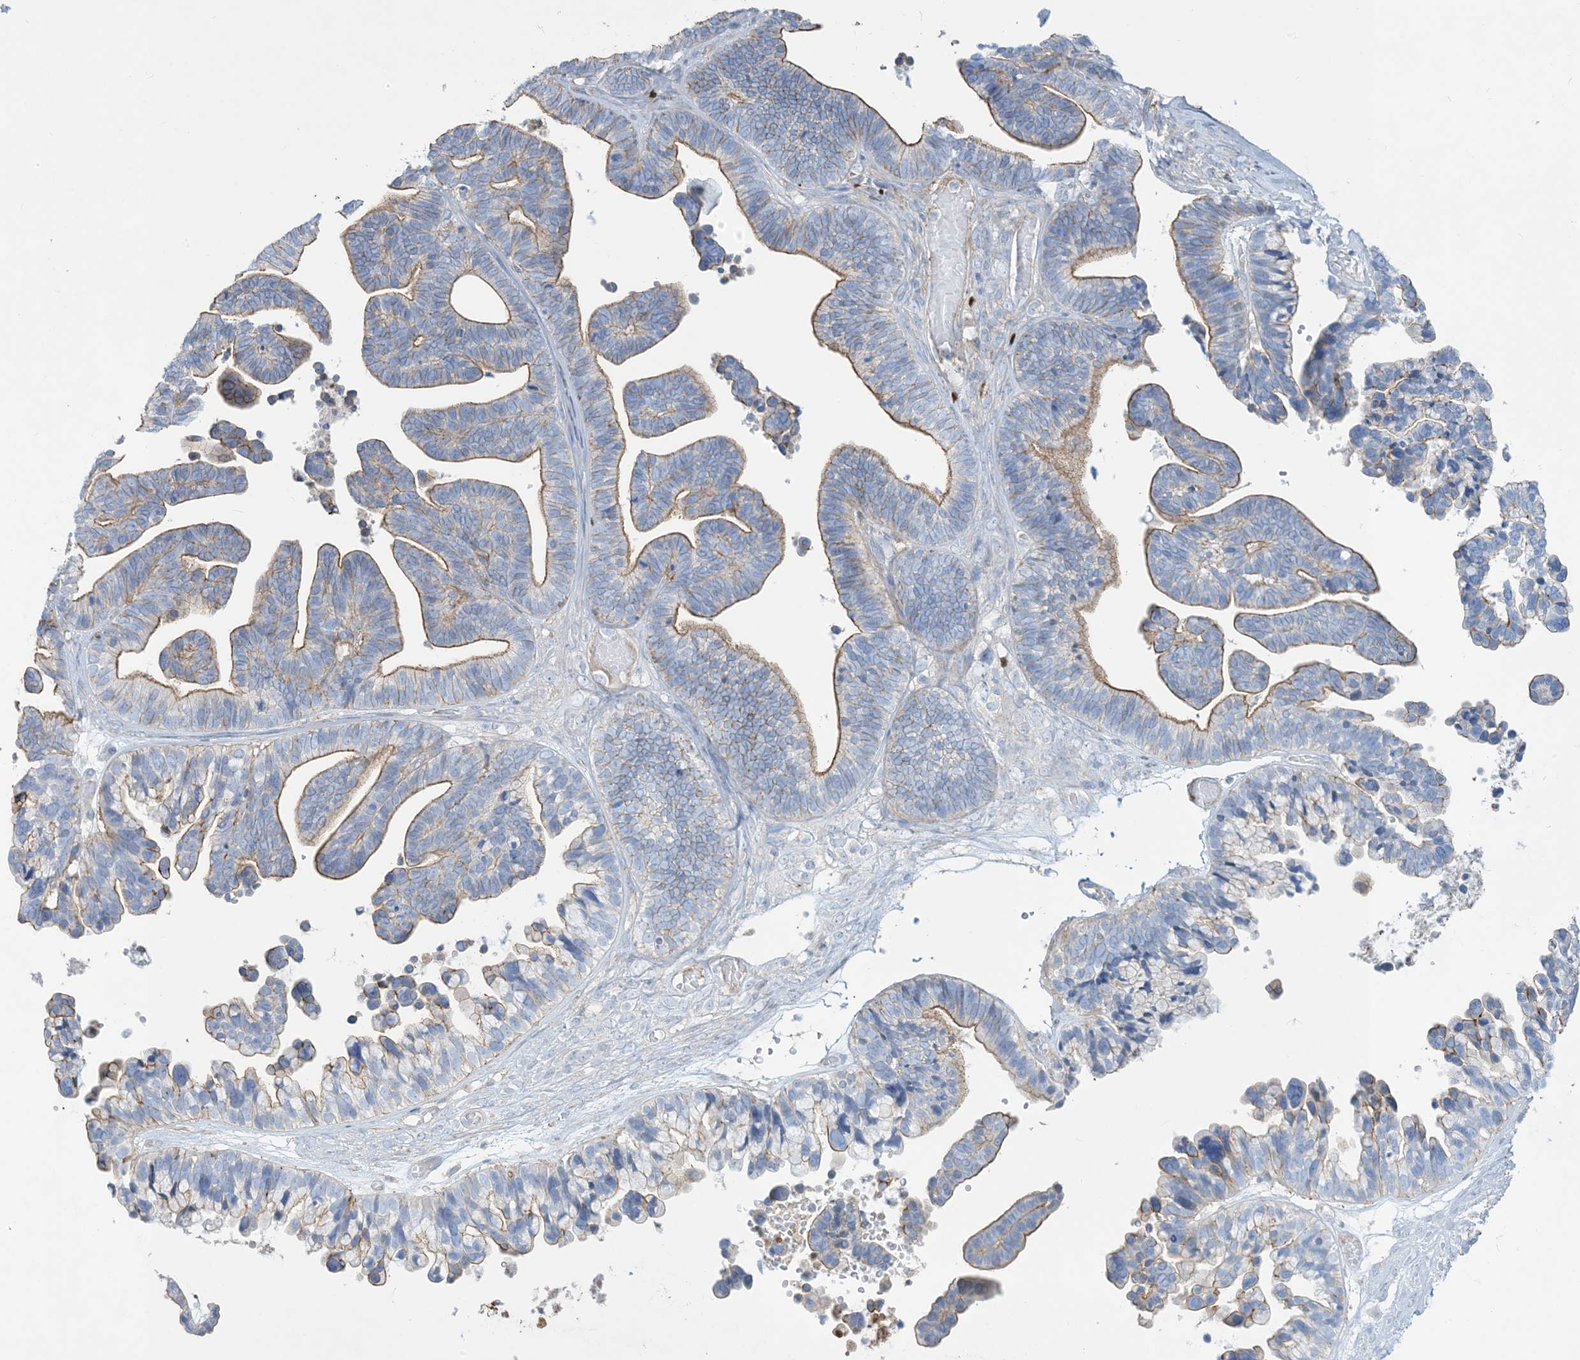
{"staining": {"intensity": "moderate", "quantity": "25%-75%", "location": "cytoplasmic/membranous"}, "tissue": "ovarian cancer", "cell_type": "Tumor cells", "image_type": "cancer", "snomed": [{"axis": "morphology", "description": "Cystadenocarcinoma, serous, NOS"}, {"axis": "topography", "description": "Ovary"}], "caption": "Immunohistochemistry histopathology image of neoplastic tissue: human ovarian cancer stained using immunohistochemistry (IHC) shows medium levels of moderate protein expression localized specifically in the cytoplasmic/membranous of tumor cells, appearing as a cytoplasmic/membranous brown color.", "gene": "GTF3C2", "patient": {"sex": "female", "age": 56}}